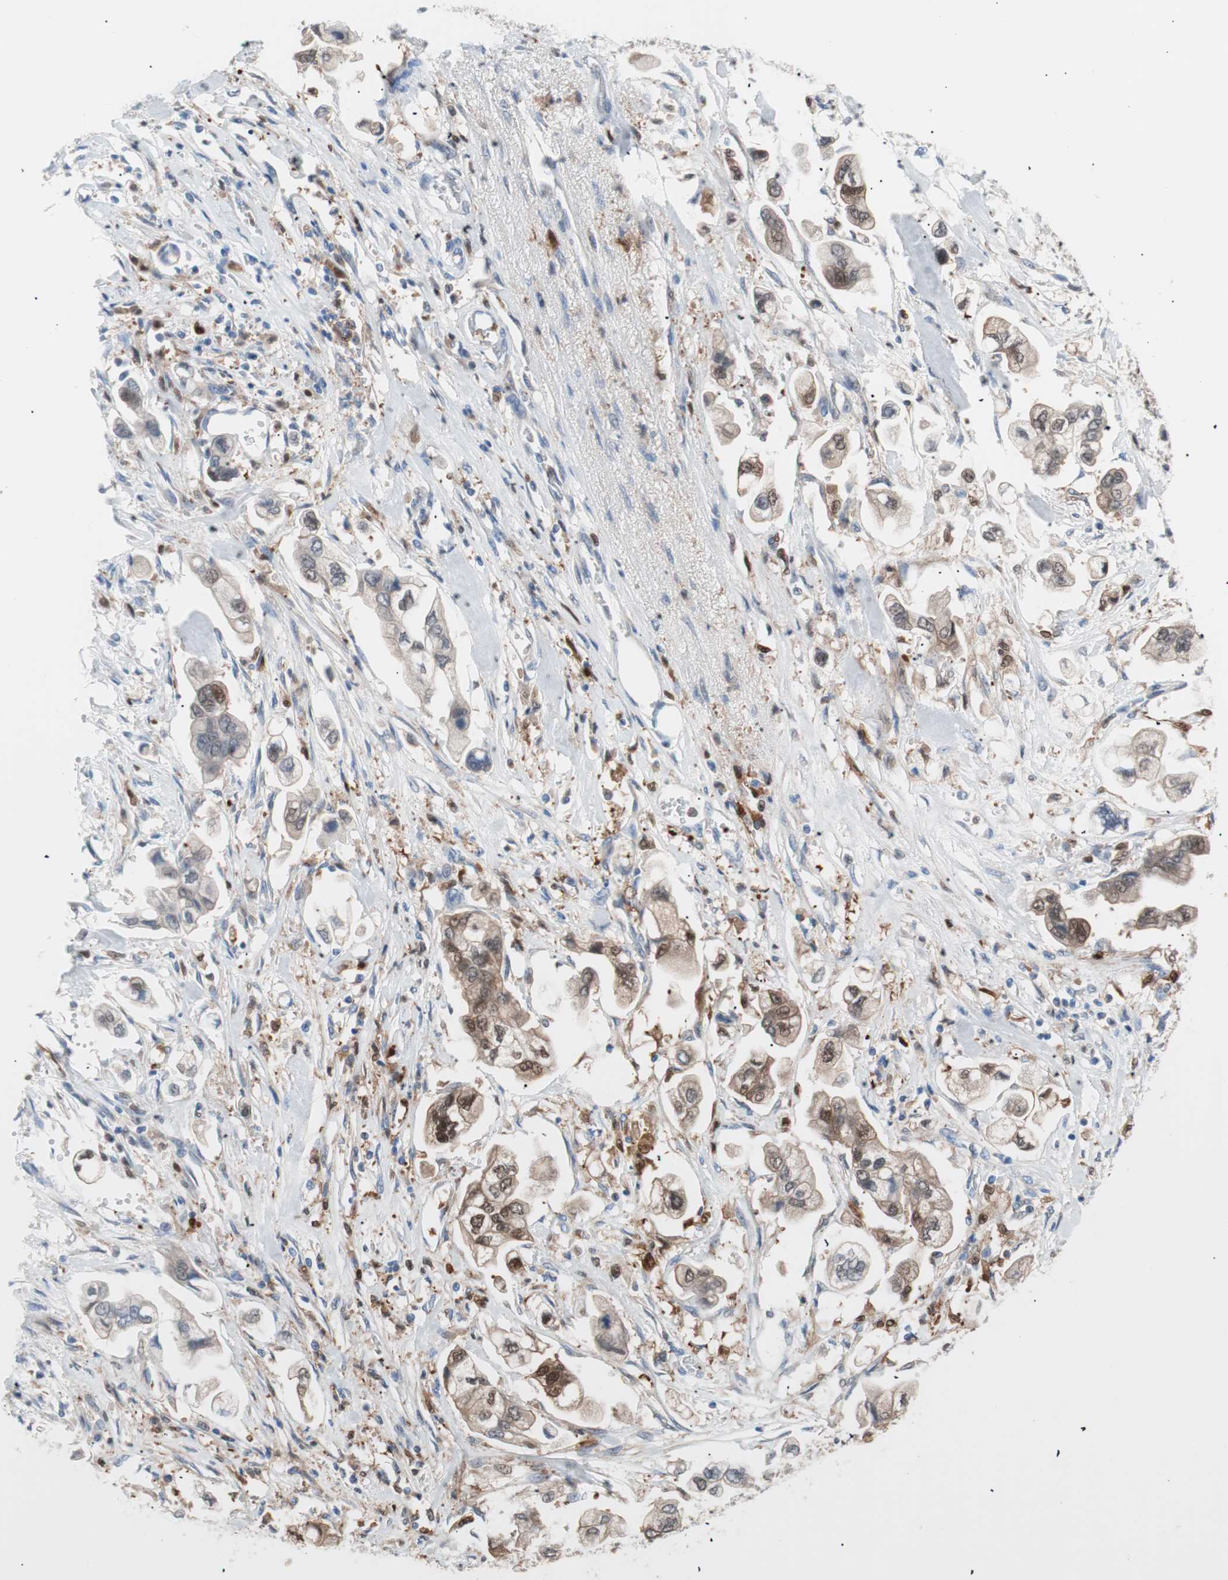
{"staining": {"intensity": "moderate", "quantity": ">75%", "location": "cytoplasmic/membranous,nuclear"}, "tissue": "stomach cancer", "cell_type": "Tumor cells", "image_type": "cancer", "snomed": [{"axis": "morphology", "description": "Adenocarcinoma, NOS"}, {"axis": "topography", "description": "Stomach"}], "caption": "The micrograph shows immunohistochemical staining of stomach cancer. There is moderate cytoplasmic/membranous and nuclear expression is appreciated in approximately >75% of tumor cells.", "gene": "IL18", "patient": {"sex": "male", "age": 62}}